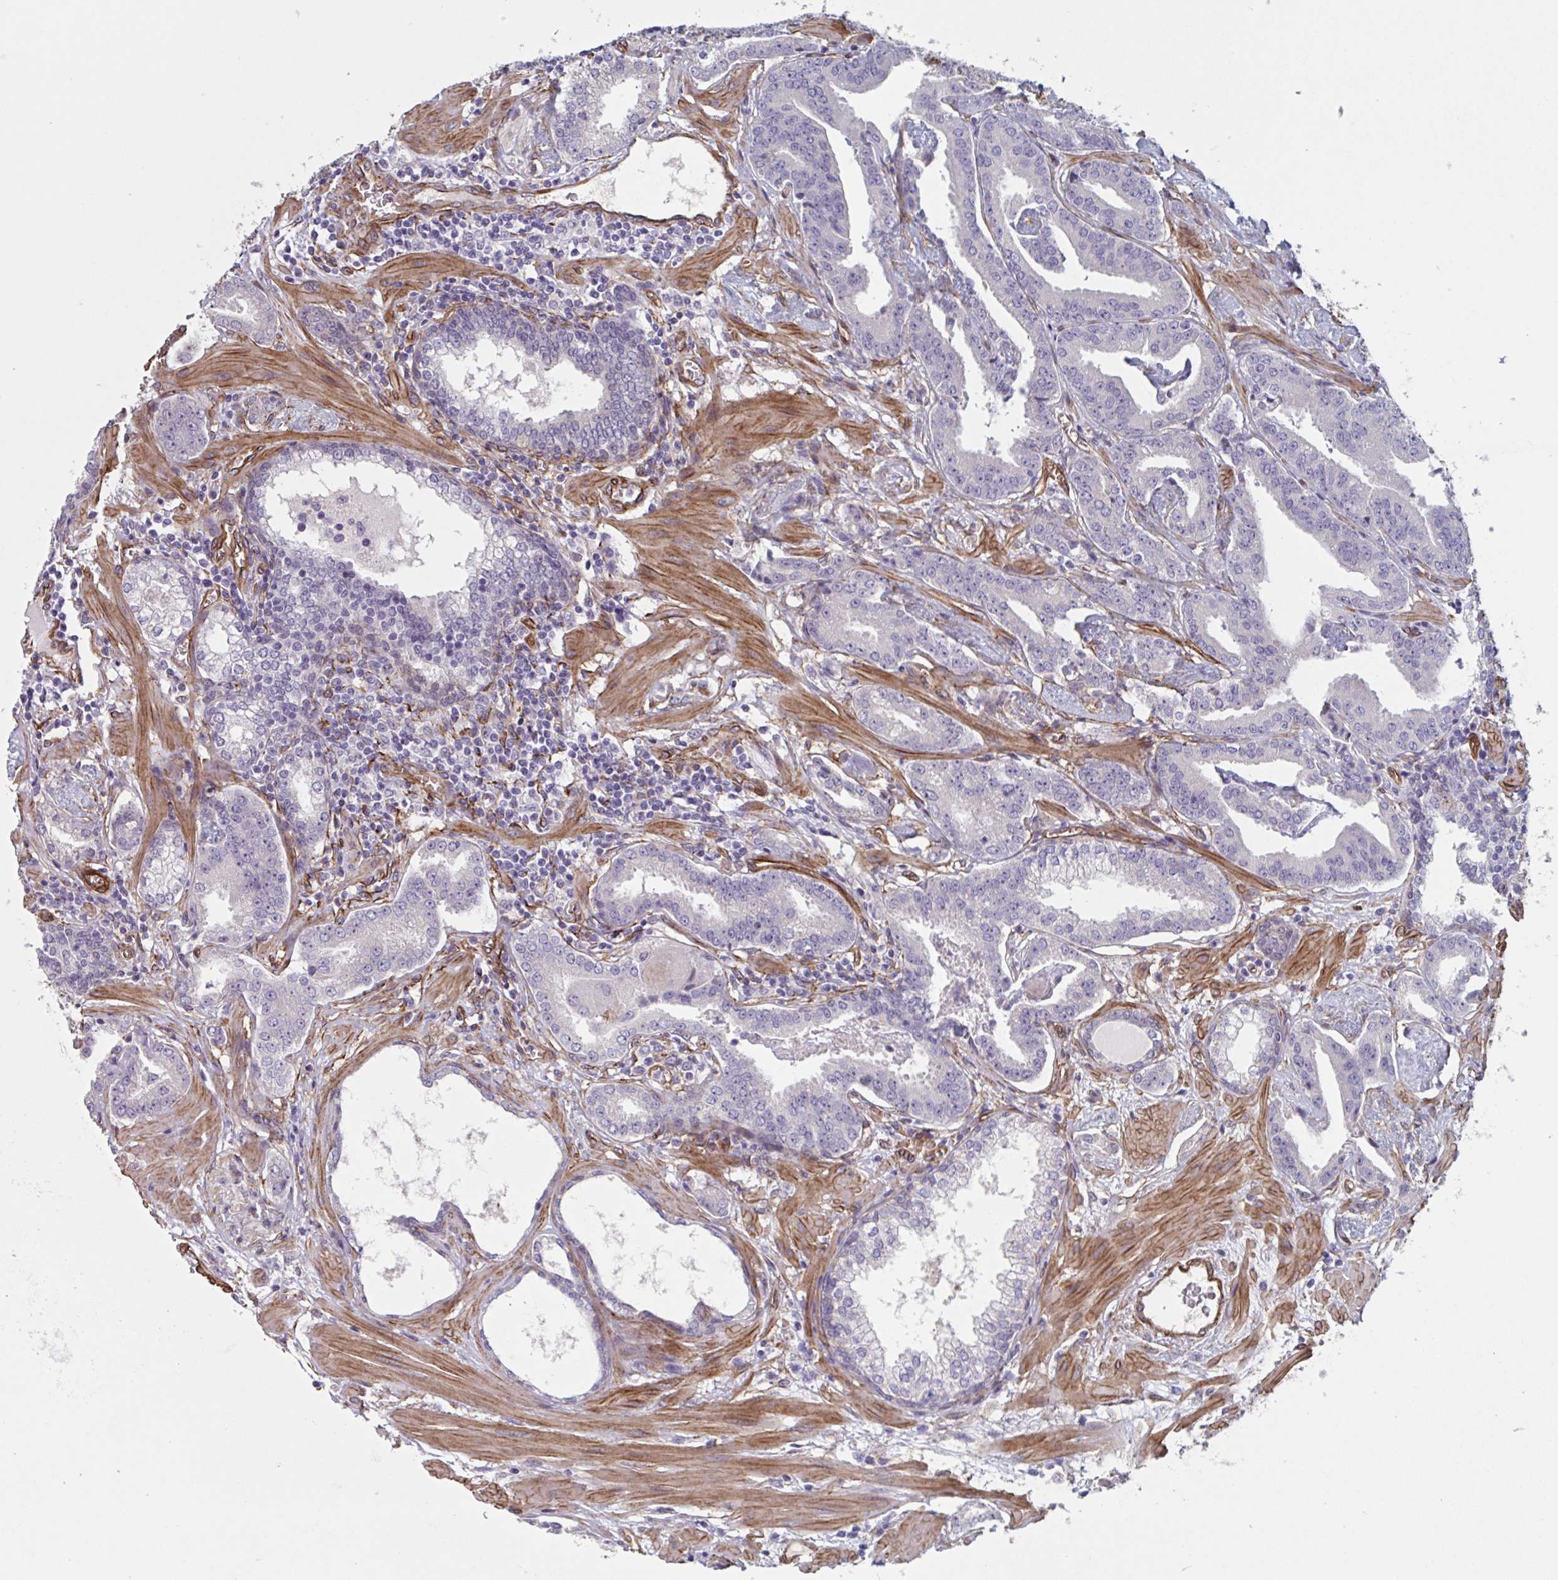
{"staining": {"intensity": "negative", "quantity": "none", "location": "none"}, "tissue": "prostate cancer", "cell_type": "Tumor cells", "image_type": "cancer", "snomed": [{"axis": "morphology", "description": "Adenocarcinoma, Low grade"}, {"axis": "topography", "description": "Prostate"}], "caption": "Human low-grade adenocarcinoma (prostate) stained for a protein using IHC reveals no staining in tumor cells.", "gene": "CITED4", "patient": {"sex": "male", "age": 62}}